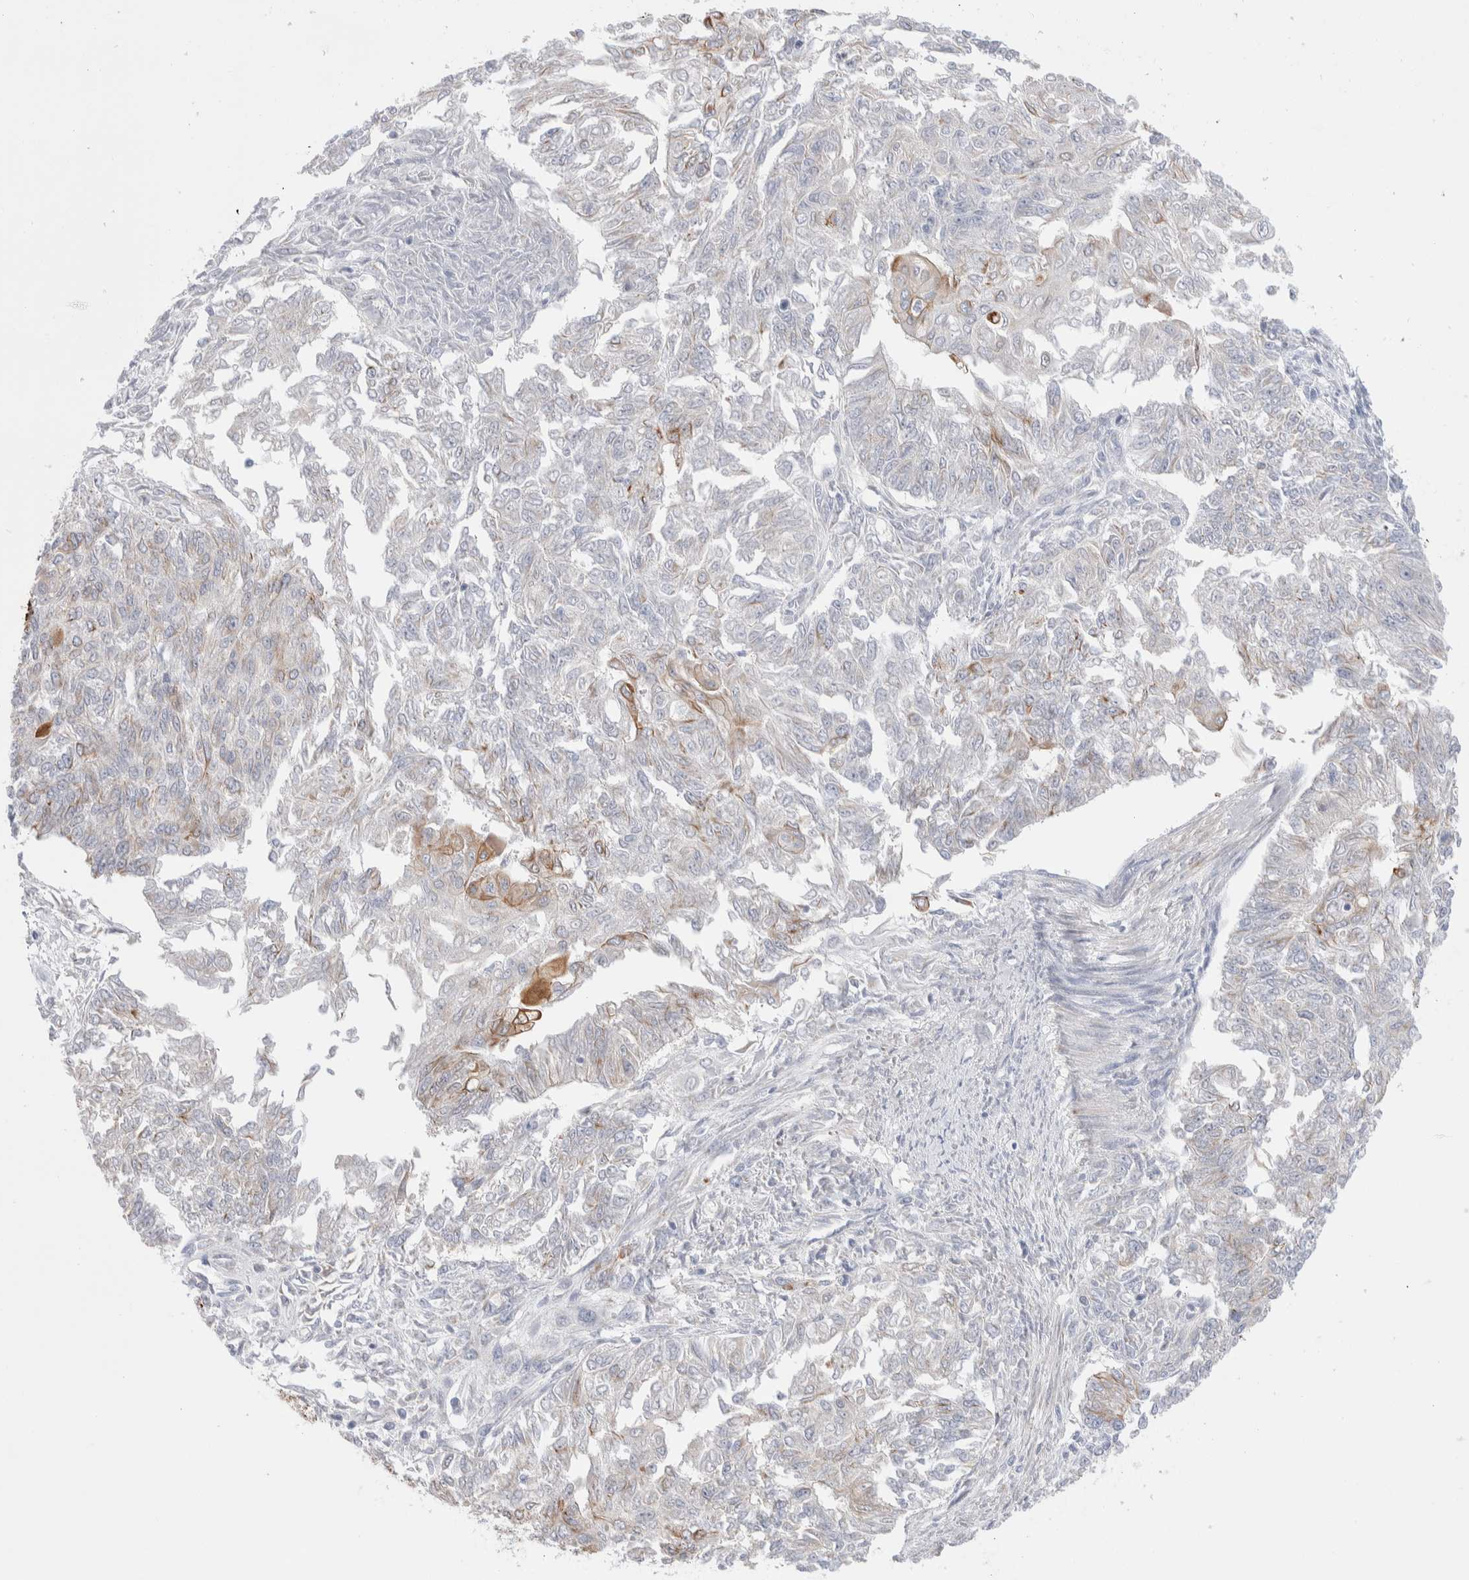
{"staining": {"intensity": "moderate", "quantity": "<25%", "location": "cytoplasmic/membranous"}, "tissue": "endometrial cancer", "cell_type": "Tumor cells", "image_type": "cancer", "snomed": [{"axis": "morphology", "description": "Adenocarcinoma, NOS"}, {"axis": "topography", "description": "Endometrium"}], "caption": "The photomicrograph demonstrates a brown stain indicating the presence of a protein in the cytoplasmic/membranous of tumor cells in endometrial cancer (adenocarcinoma). (Stains: DAB (3,3'-diaminobenzidine) in brown, nuclei in blue, Microscopy: brightfield microscopy at high magnification).", "gene": "C1orf112", "patient": {"sex": "female", "age": 32}}